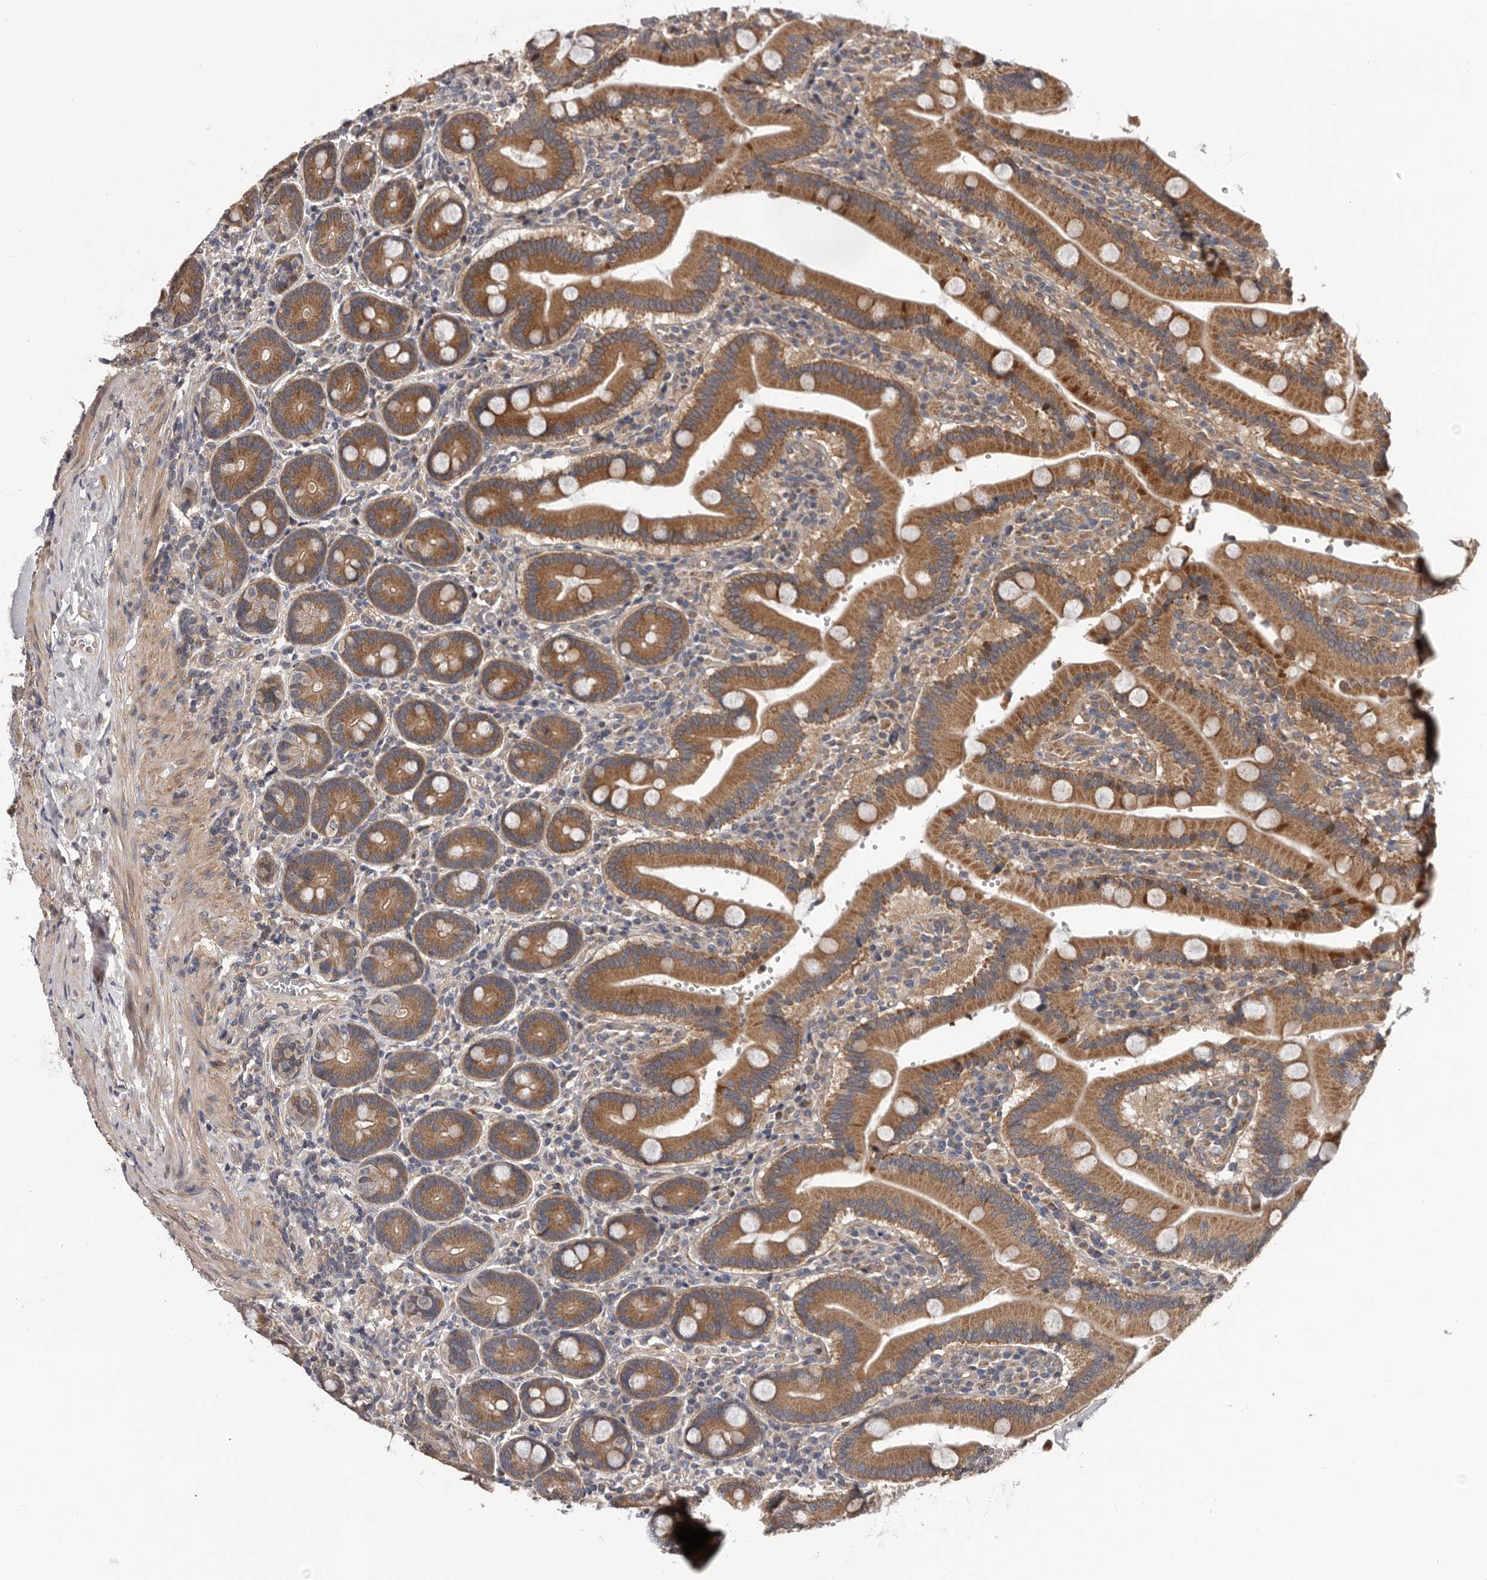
{"staining": {"intensity": "strong", "quantity": ">75%", "location": "cytoplasmic/membranous"}, "tissue": "duodenum", "cell_type": "Glandular cells", "image_type": "normal", "snomed": [{"axis": "morphology", "description": "Normal tissue, NOS"}, {"axis": "topography", "description": "Duodenum"}], "caption": "There is high levels of strong cytoplasmic/membranous positivity in glandular cells of unremarkable duodenum, as demonstrated by immunohistochemical staining (brown color).", "gene": "VPS37A", "patient": {"sex": "female", "age": 62}}